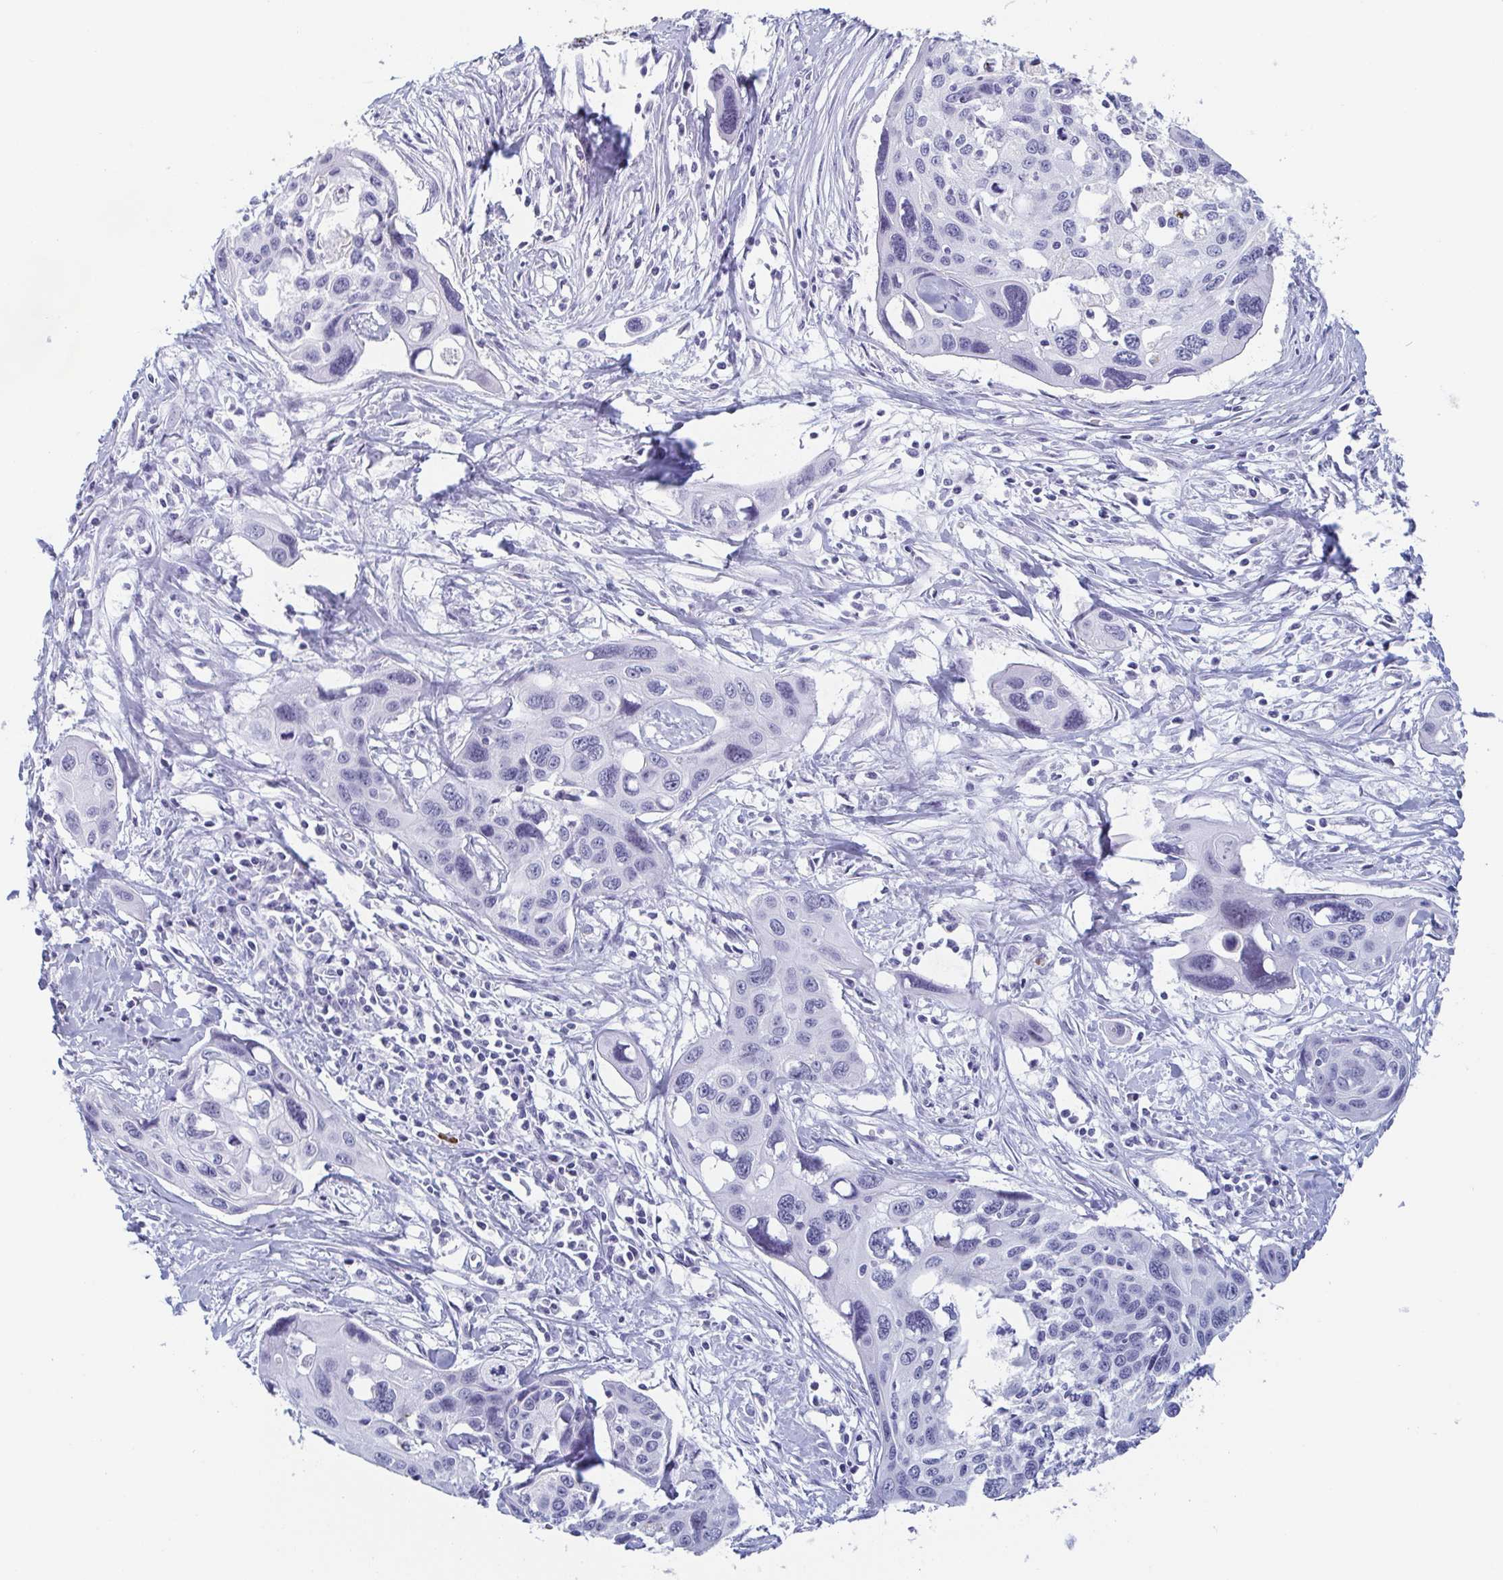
{"staining": {"intensity": "negative", "quantity": "none", "location": "none"}, "tissue": "cervical cancer", "cell_type": "Tumor cells", "image_type": "cancer", "snomed": [{"axis": "morphology", "description": "Squamous cell carcinoma, NOS"}, {"axis": "topography", "description": "Cervix"}], "caption": "Tumor cells show no significant protein staining in cervical cancer (squamous cell carcinoma). Brightfield microscopy of immunohistochemistry stained with DAB (brown) and hematoxylin (blue), captured at high magnification.", "gene": "REG4", "patient": {"sex": "female", "age": 31}}